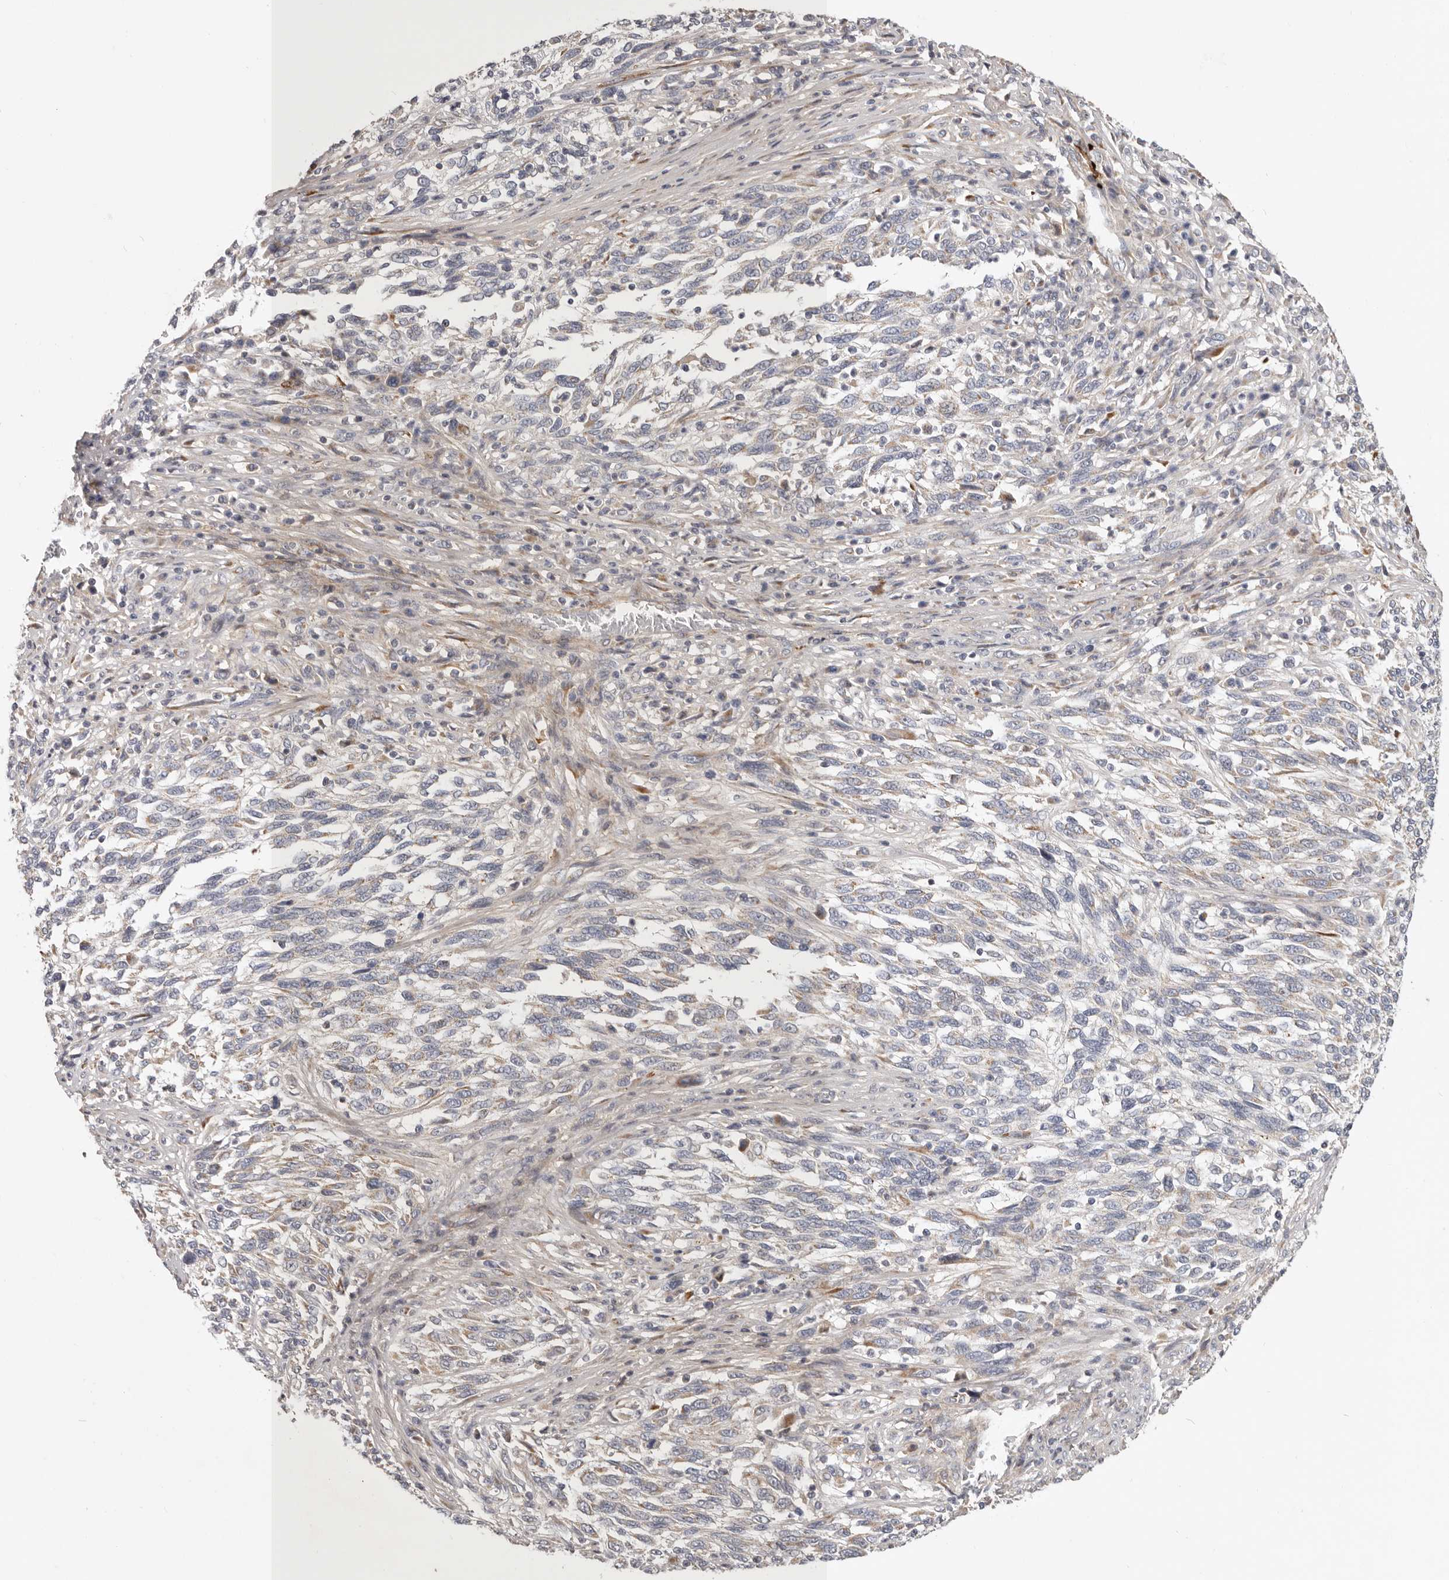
{"staining": {"intensity": "weak", "quantity": "<25%", "location": "cytoplasmic/membranous"}, "tissue": "melanoma", "cell_type": "Tumor cells", "image_type": "cancer", "snomed": [{"axis": "morphology", "description": "Malignant melanoma, Metastatic site"}, {"axis": "topography", "description": "Lymph node"}], "caption": "An immunohistochemistry (IHC) histopathology image of melanoma is shown. There is no staining in tumor cells of melanoma. Nuclei are stained in blue.", "gene": "MRPS10", "patient": {"sex": "male", "age": 61}}